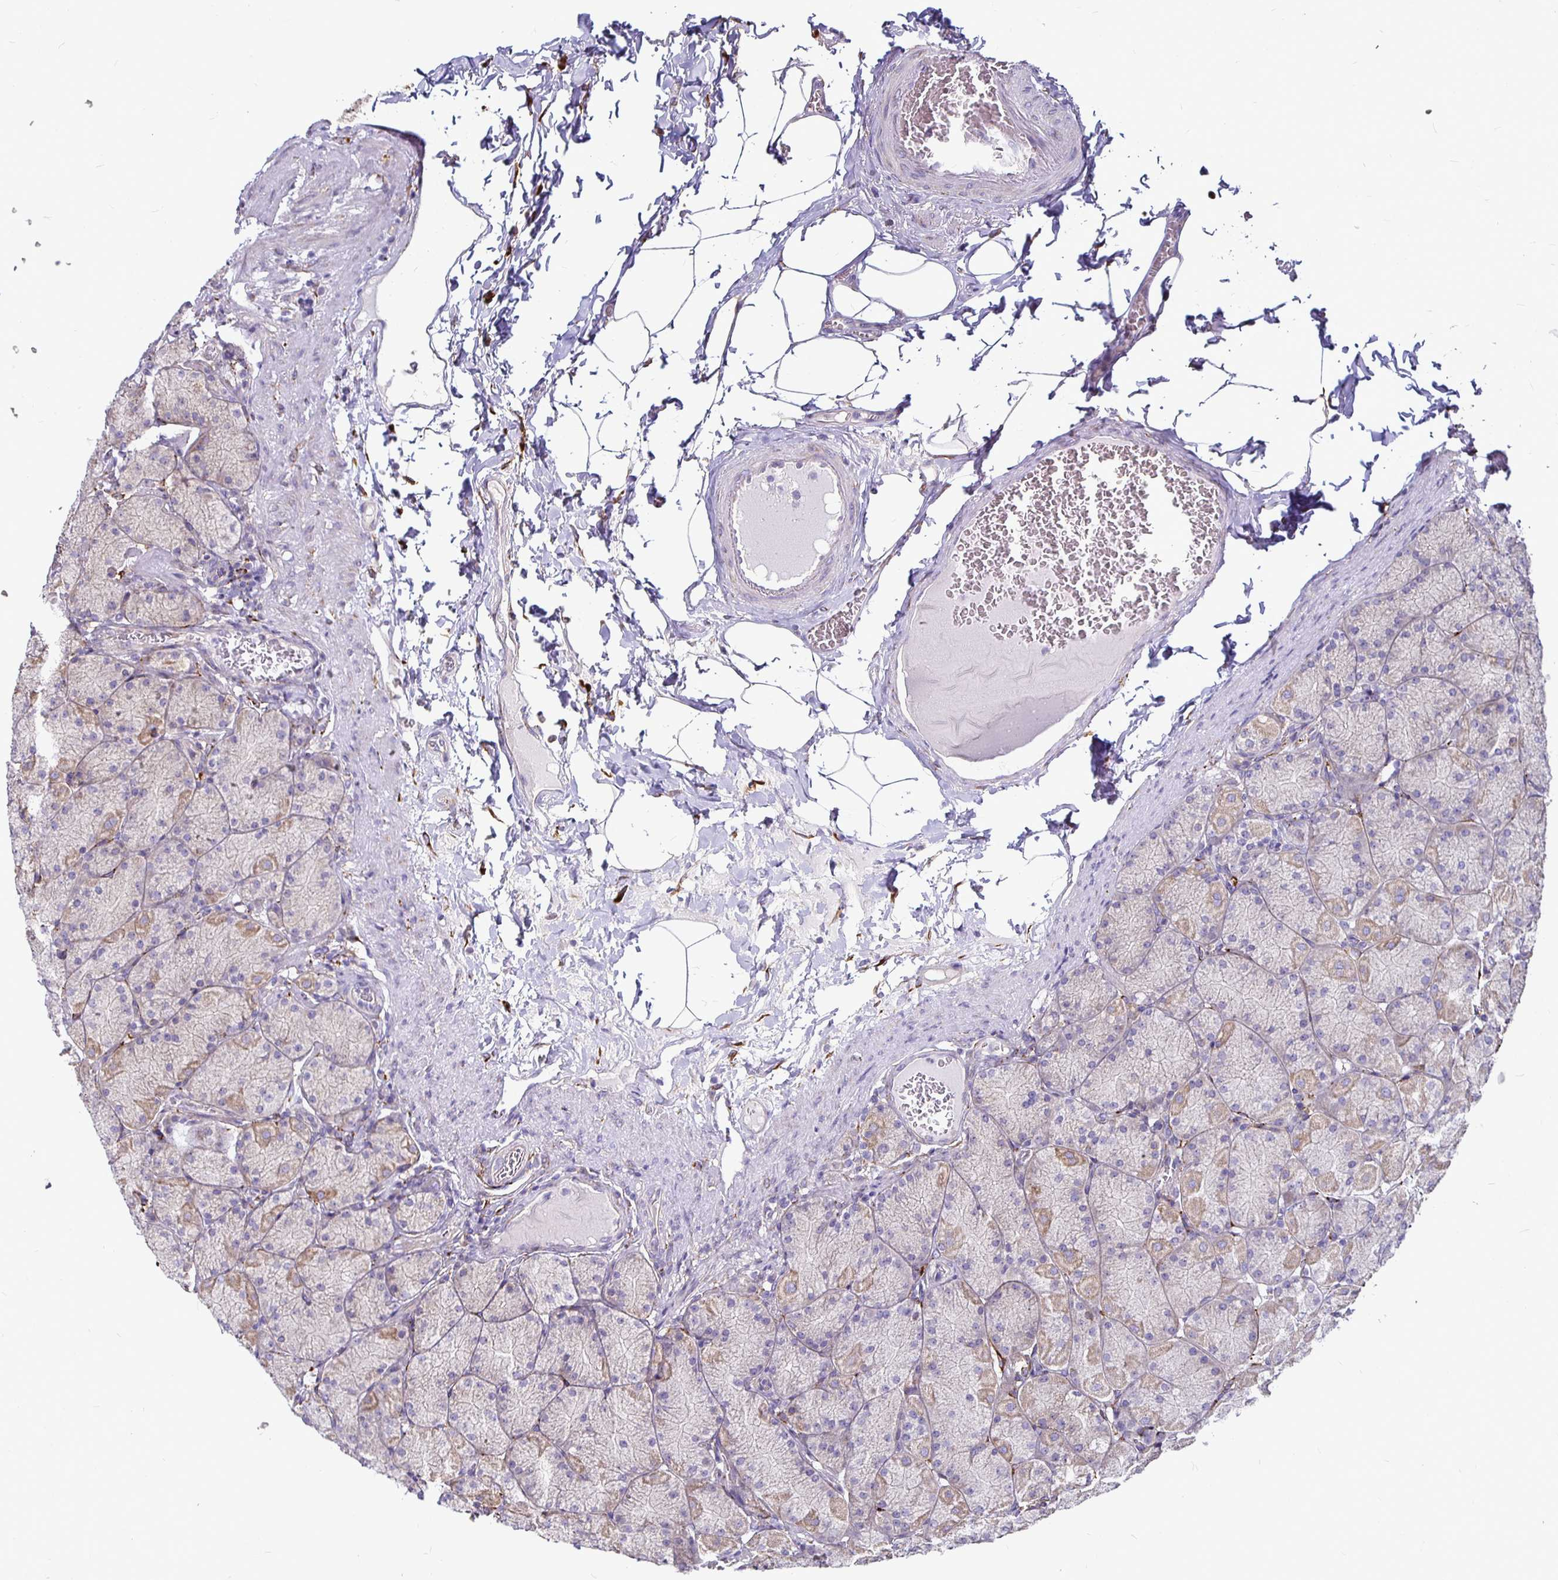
{"staining": {"intensity": "weak", "quantity": "<25%", "location": "cytoplasmic/membranous"}, "tissue": "stomach", "cell_type": "Glandular cells", "image_type": "normal", "snomed": [{"axis": "morphology", "description": "Normal tissue, NOS"}, {"axis": "topography", "description": "Stomach, upper"}], "caption": "An IHC histopathology image of unremarkable stomach is shown. There is no staining in glandular cells of stomach.", "gene": "P4HA2", "patient": {"sex": "female", "age": 56}}